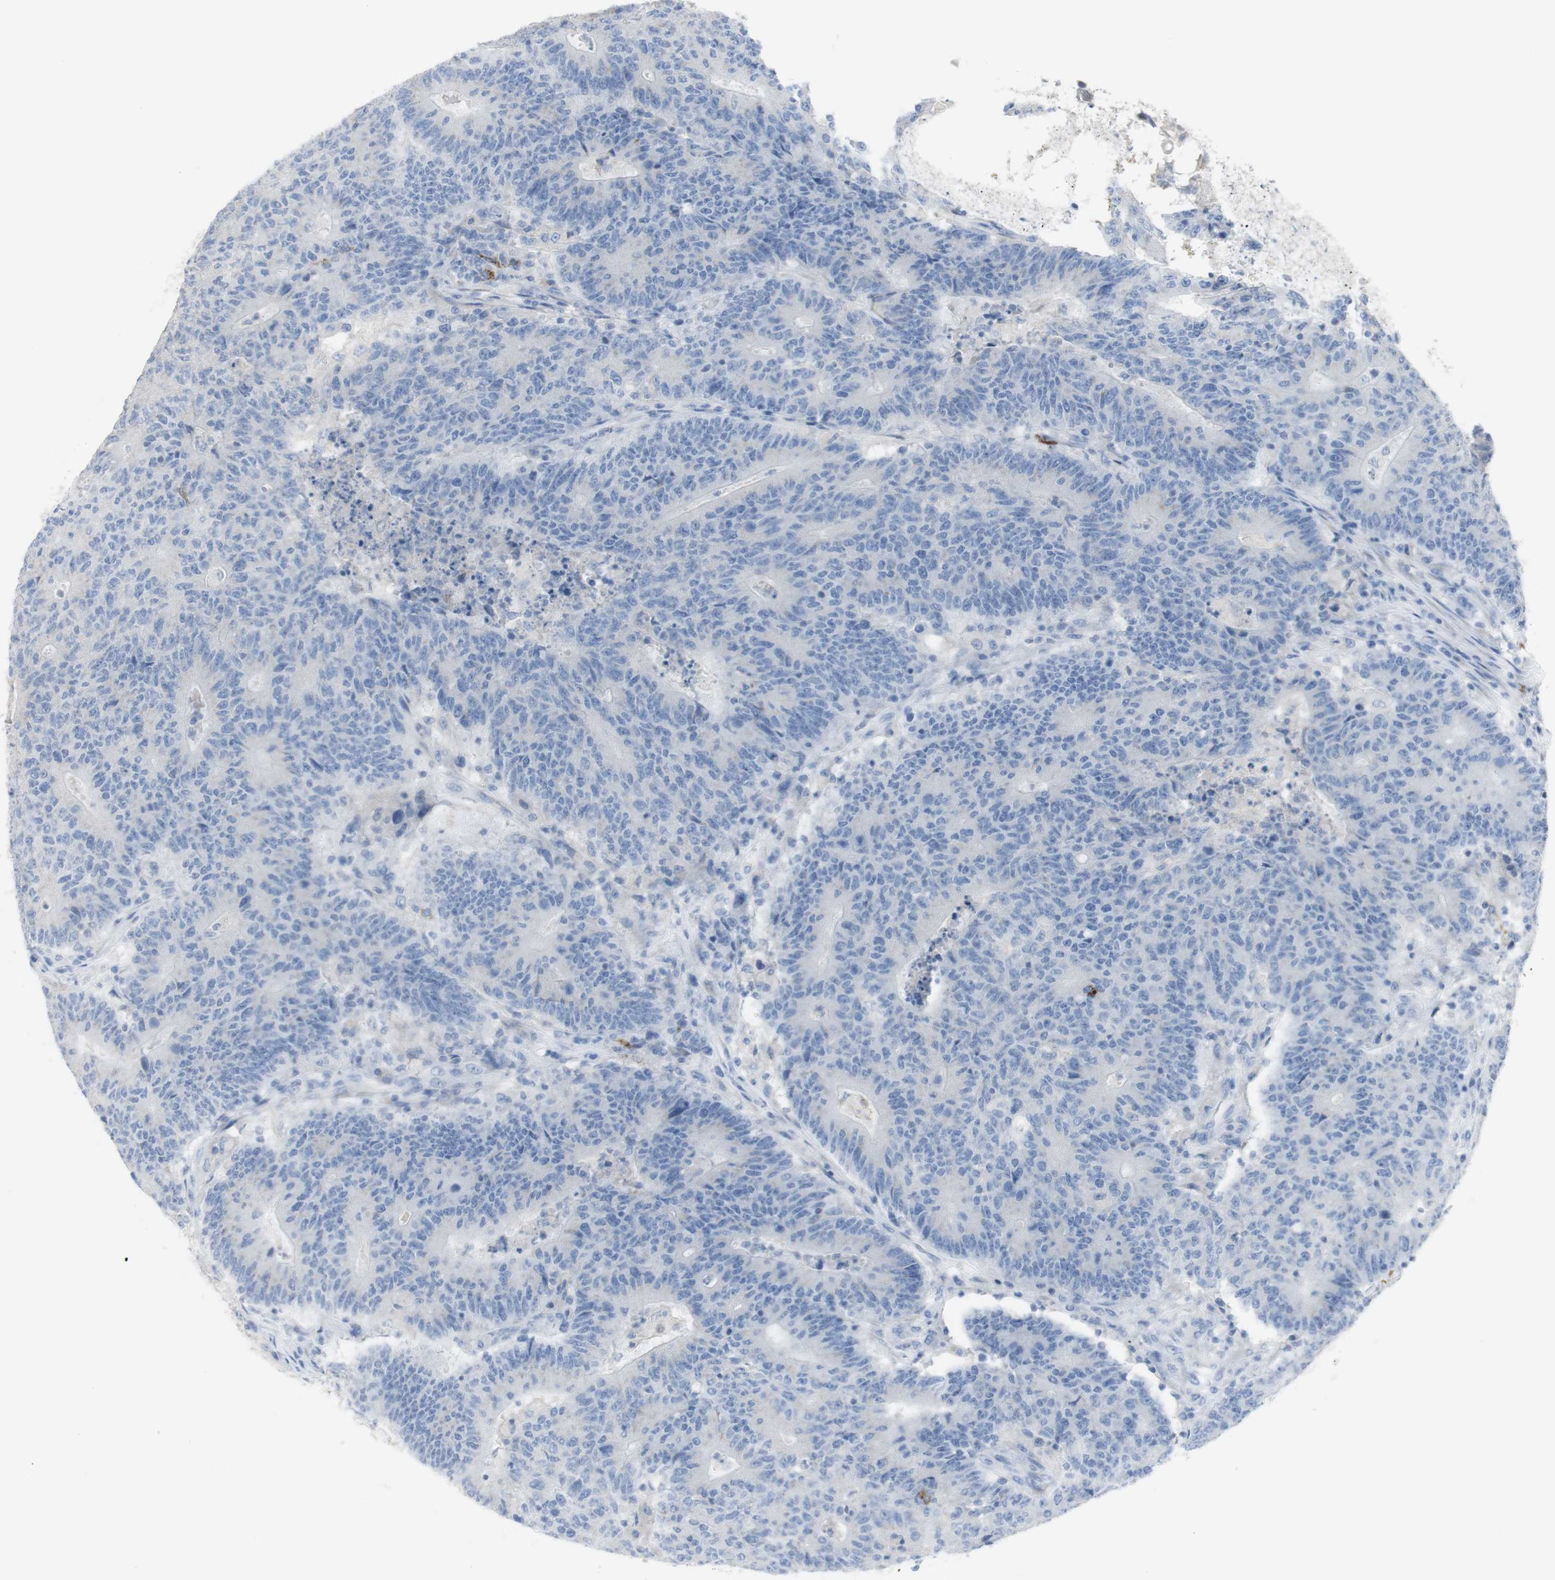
{"staining": {"intensity": "negative", "quantity": "none", "location": "none"}, "tissue": "colorectal cancer", "cell_type": "Tumor cells", "image_type": "cancer", "snomed": [{"axis": "morphology", "description": "Normal tissue, NOS"}, {"axis": "morphology", "description": "Adenocarcinoma, NOS"}, {"axis": "topography", "description": "Colon"}], "caption": "This histopathology image is of colorectal cancer stained with immunohistochemistry to label a protein in brown with the nuclei are counter-stained blue. There is no expression in tumor cells.", "gene": "CD207", "patient": {"sex": "female", "age": 75}}